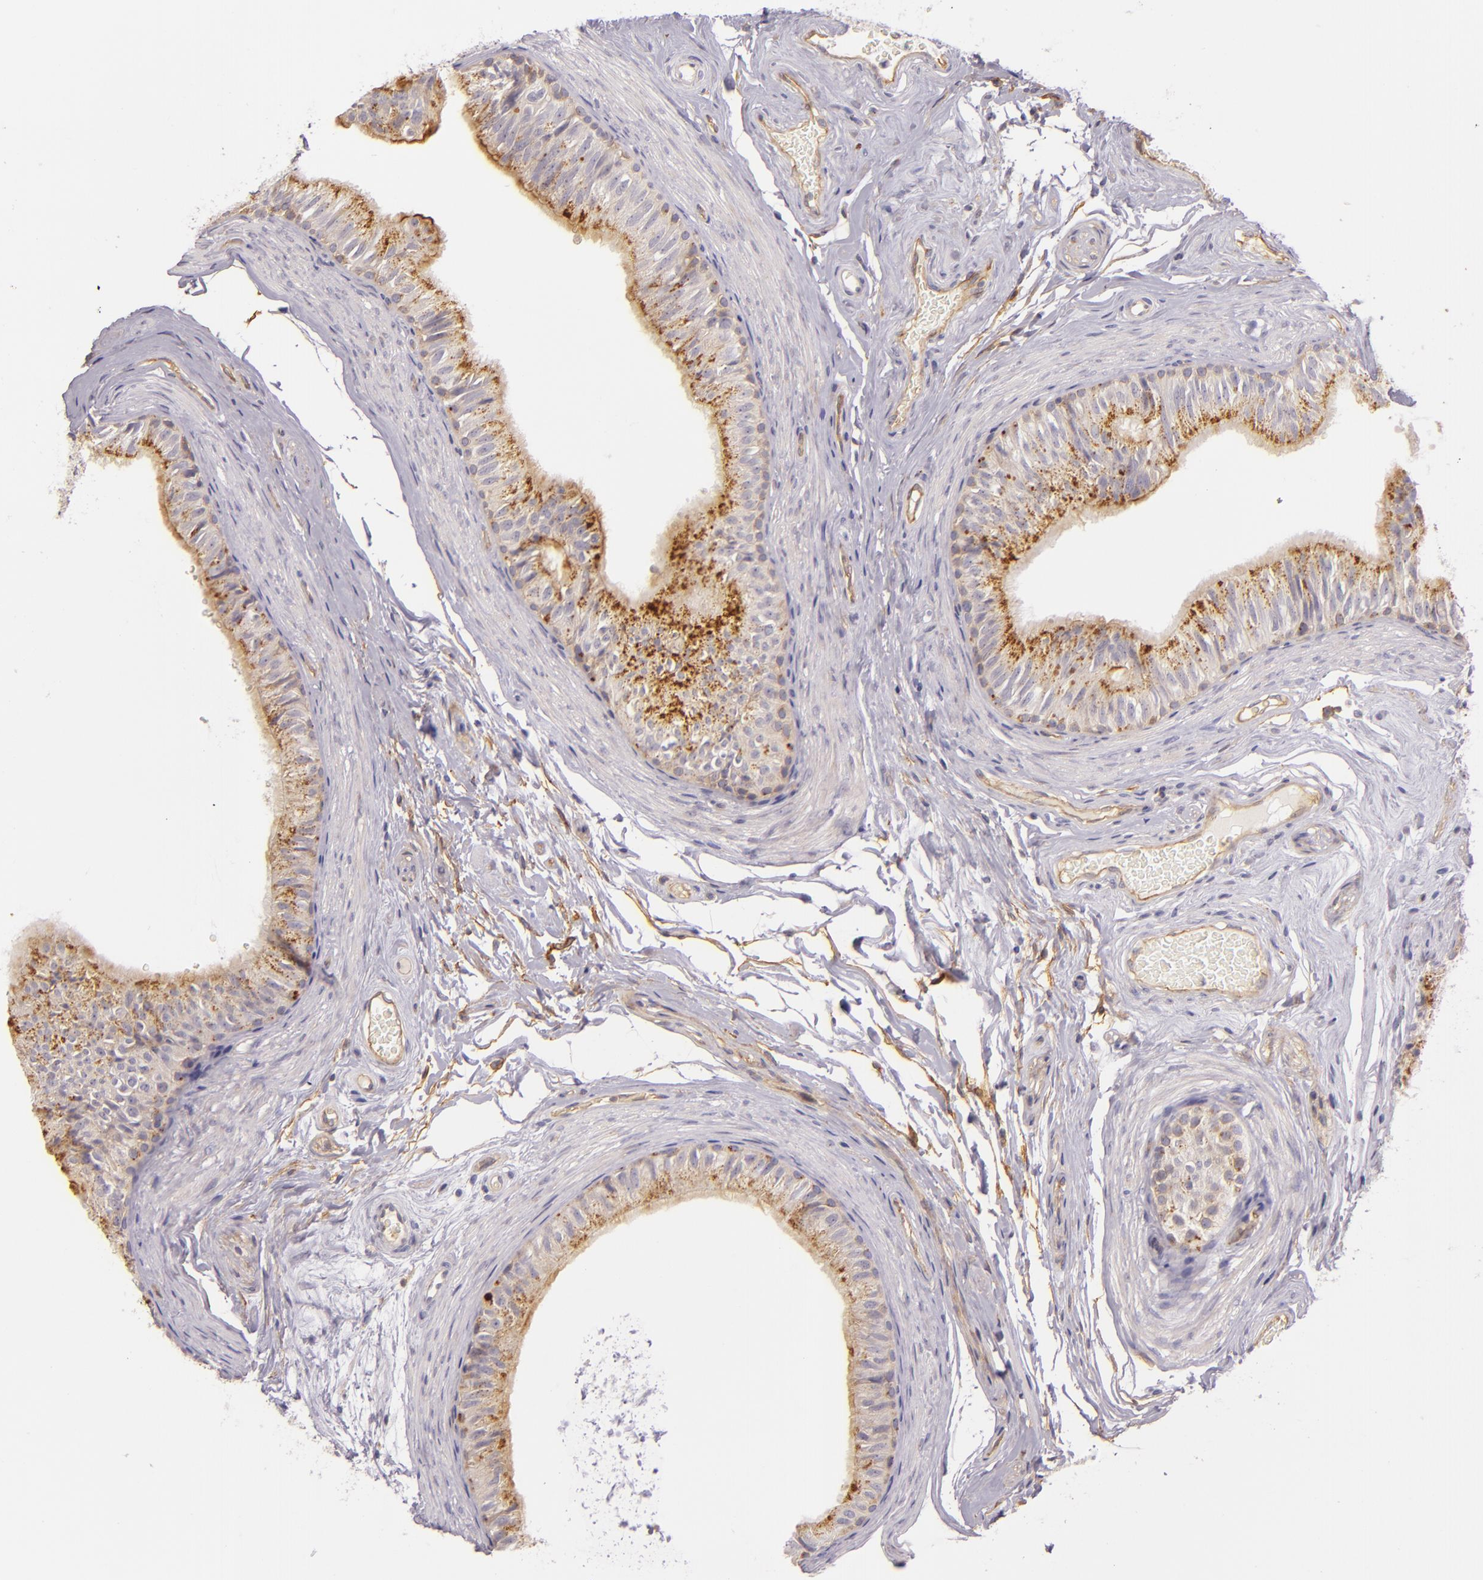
{"staining": {"intensity": "moderate", "quantity": "25%-75%", "location": "cytoplasmic/membranous"}, "tissue": "epididymis", "cell_type": "Glandular cells", "image_type": "normal", "snomed": [{"axis": "morphology", "description": "Normal tissue, NOS"}, {"axis": "topography", "description": "Testis"}, {"axis": "topography", "description": "Epididymis"}], "caption": "Glandular cells display medium levels of moderate cytoplasmic/membranous expression in approximately 25%-75% of cells in benign epididymis. (IHC, brightfield microscopy, high magnification).", "gene": "CTSF", "patient": {"sex": "male", "age": 36}}